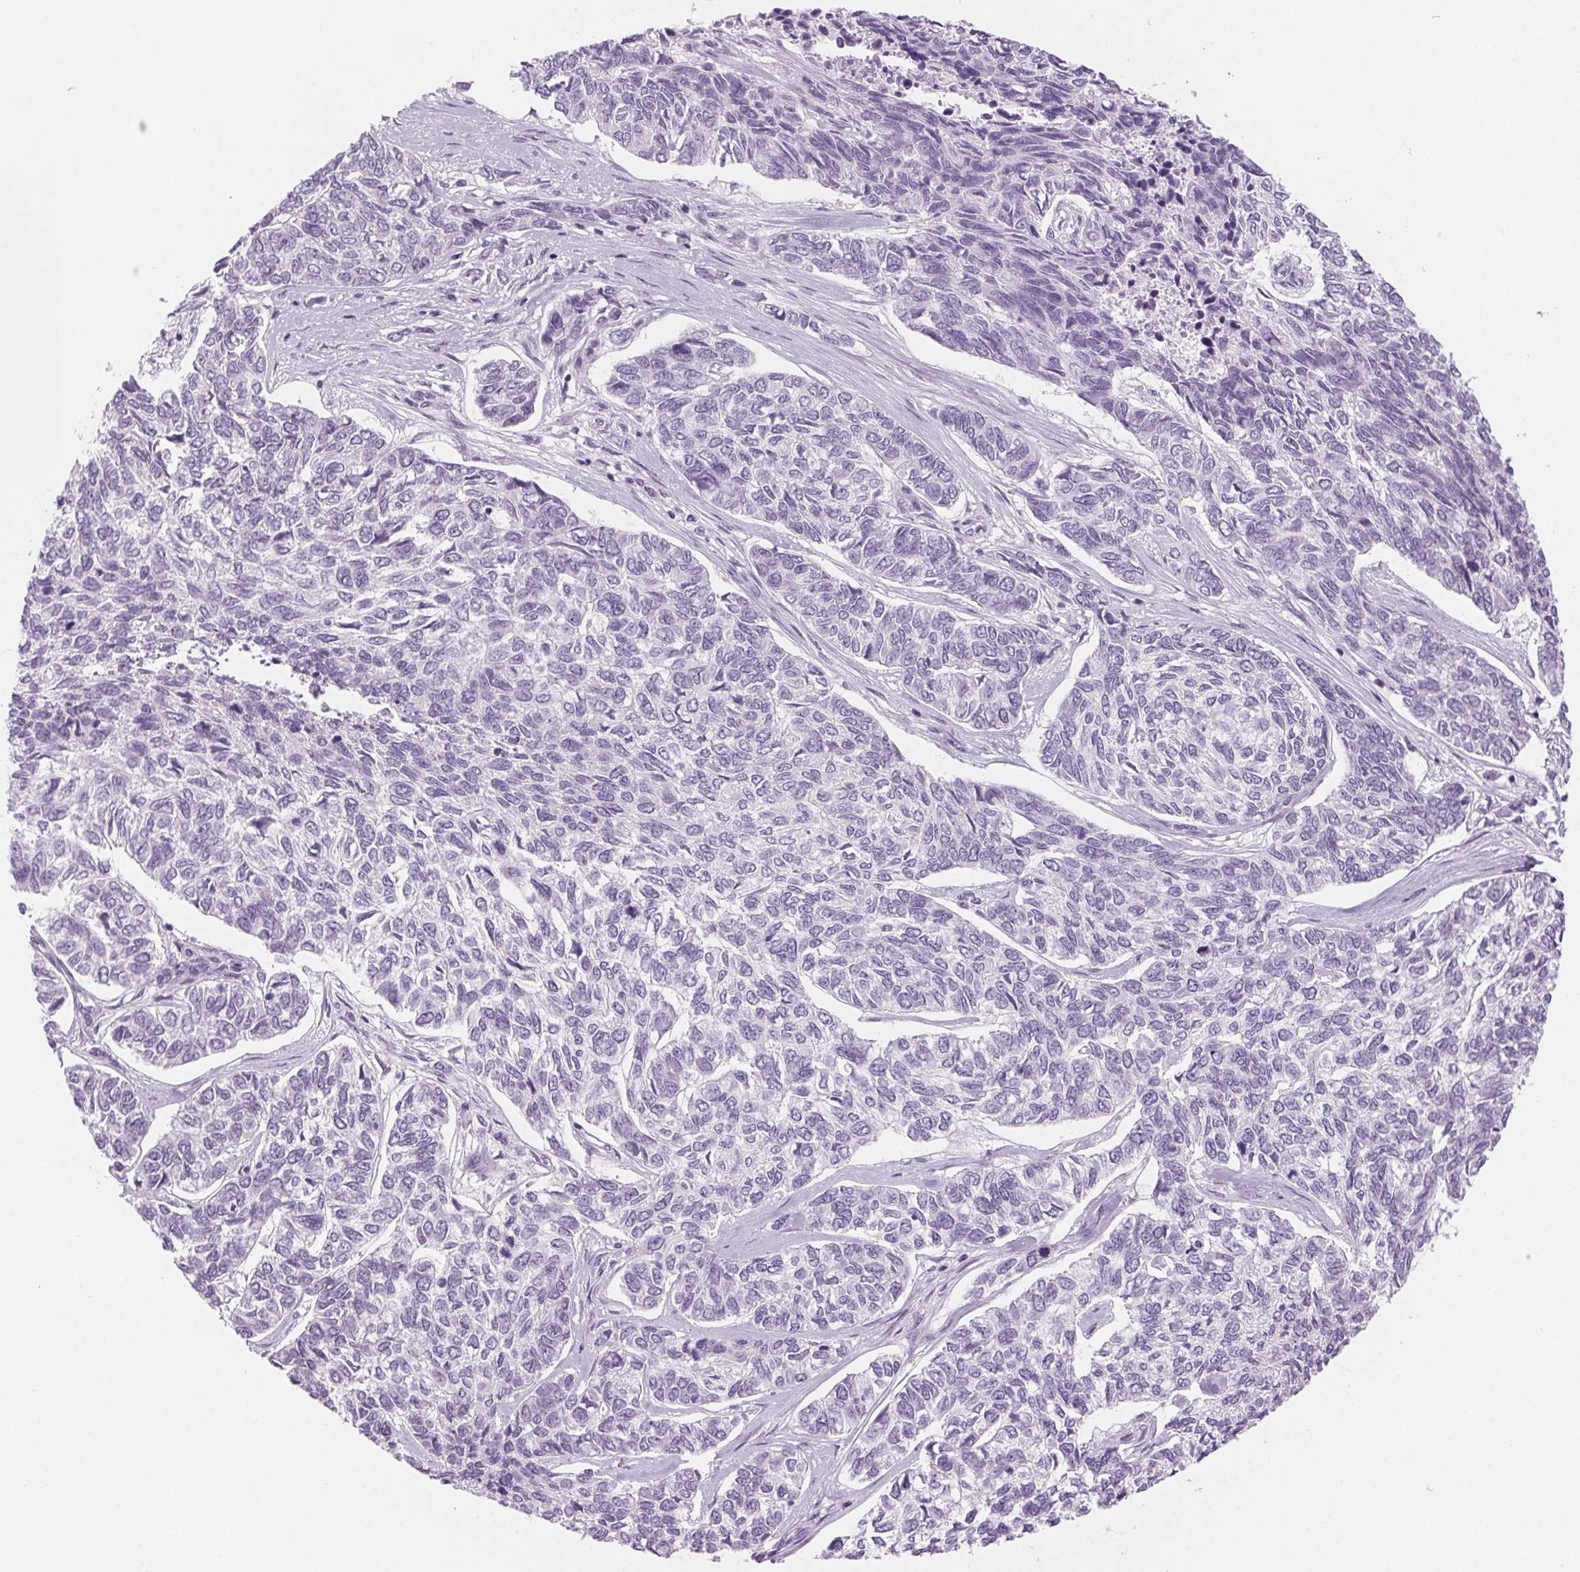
{"staining": {"intensity": "negative", "quantity": "none", "location": "none"}, "tissue": "skin cancer", "cell_type": "Tumor cells", "image_type": "cancer", "snomed": [{"axis": "morphology", "description": "Basal cell carcinoma"}, {"axis": "topography", "description": "Skin"}], "caption": "High power microscopy photomicrograph of an immunohistochemistry (IHC) photomicrograph of skin basal cell carcinoma, revealing no significant expression in tumor cells.", "gene": "SLC6A19", "patient": {"sex": "female", "age": 65}}